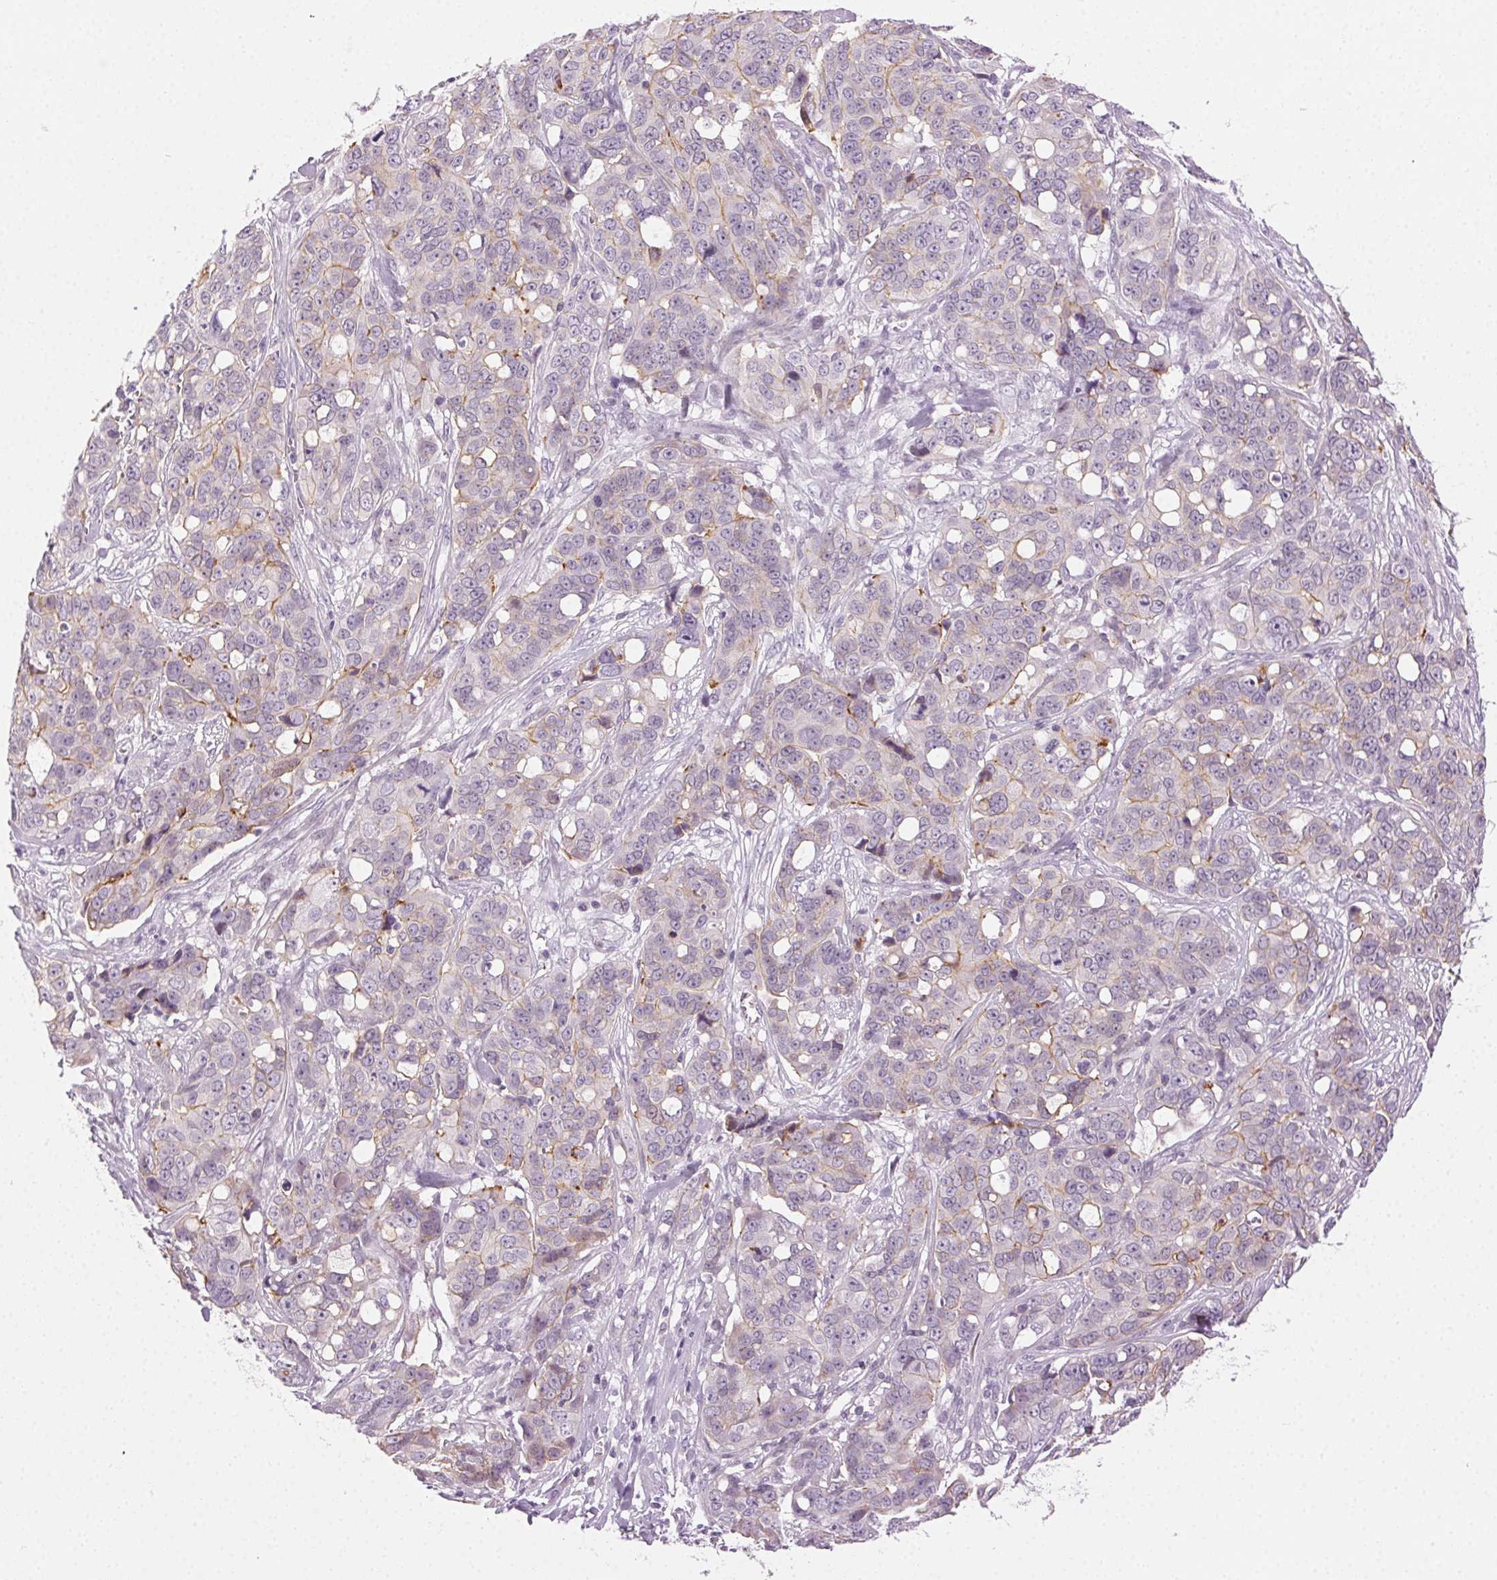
{"staining": {"intensity": "moderate", "quantity": "<25%", "location": "cytoplasmic/membranous"}, "tissue": "ovarian cancer", "cell_type": "Tumor cells", "image_type": "cancer", "snomed": [{"axis": "morphology", "description": "Carcinoma, endometroid"}, {"axis": "topography", "description": "Ovary"}], "caption": "Human ovarian endometroid carcinoma stained with a brown dye demonstrates moderate cytoplasmic/membranous positive staining in about <25% of tumor cells.", "gene": "AIF1L", "patient": {"sex": "female", "age": 78}}